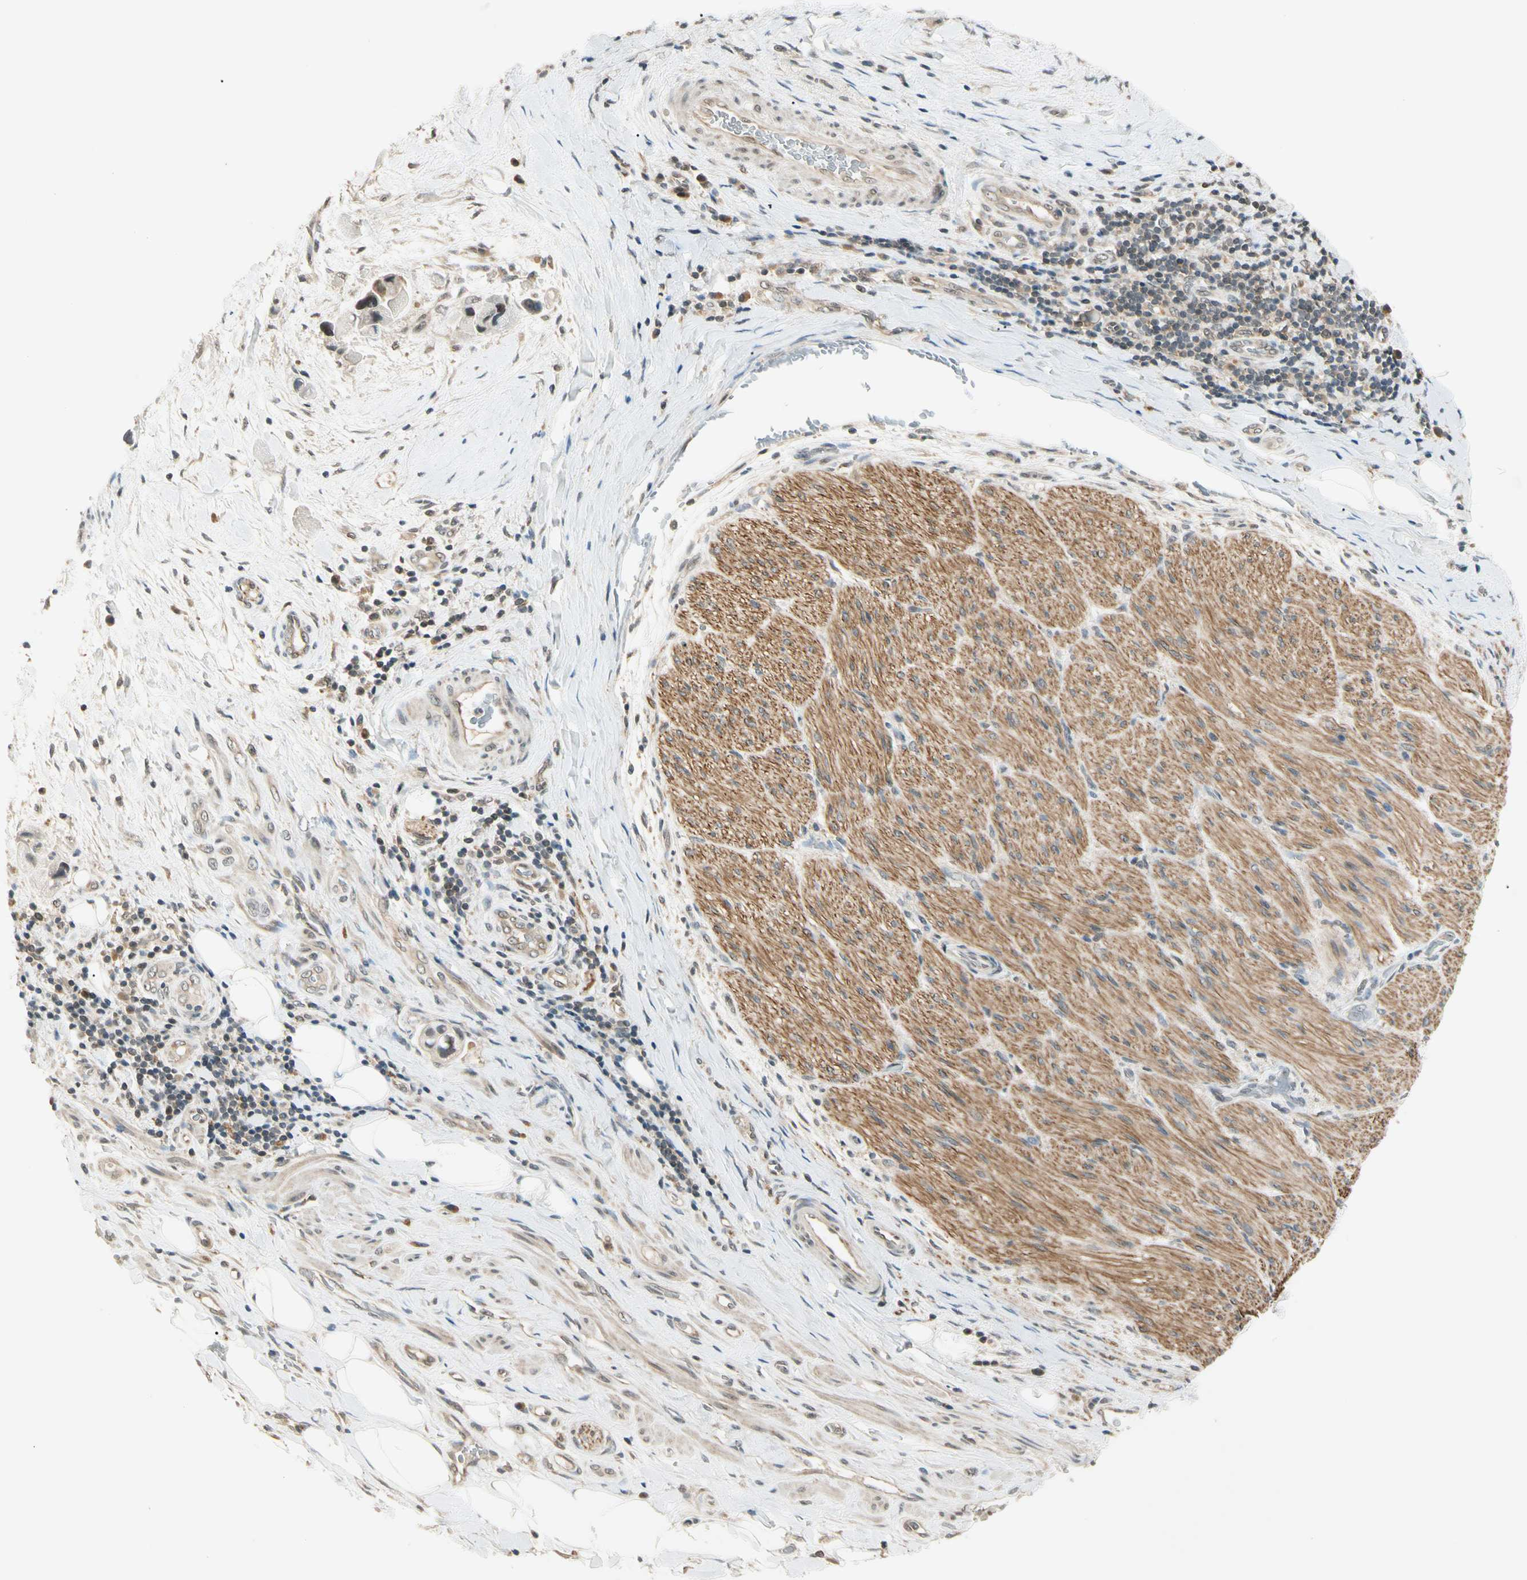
{"staining": {"intensity": "weak", "quantity": "<25%", "location": "cytoplasmic/membranous,nuclear"}, "tissue": "liver cancer", "cell_type": "Tumor cells", "image_type": "cancer", "snomed": [{"axis": "morphology", "description": "Normal tissue, NOS"}, {"axis": "morphology", "description": "Cholangiocarcinoma"}, {"axis": "topography", "description": "Liver"}, {"axis": "topography", "description": "Peripheral nerve tissue"}], "caption": "The histopathology image shows no significant staining in tumor cells of liver cholangiocarcinoma.", "gene": "ZSCAN12", "patient": {"sex": "male", "age": 50}}